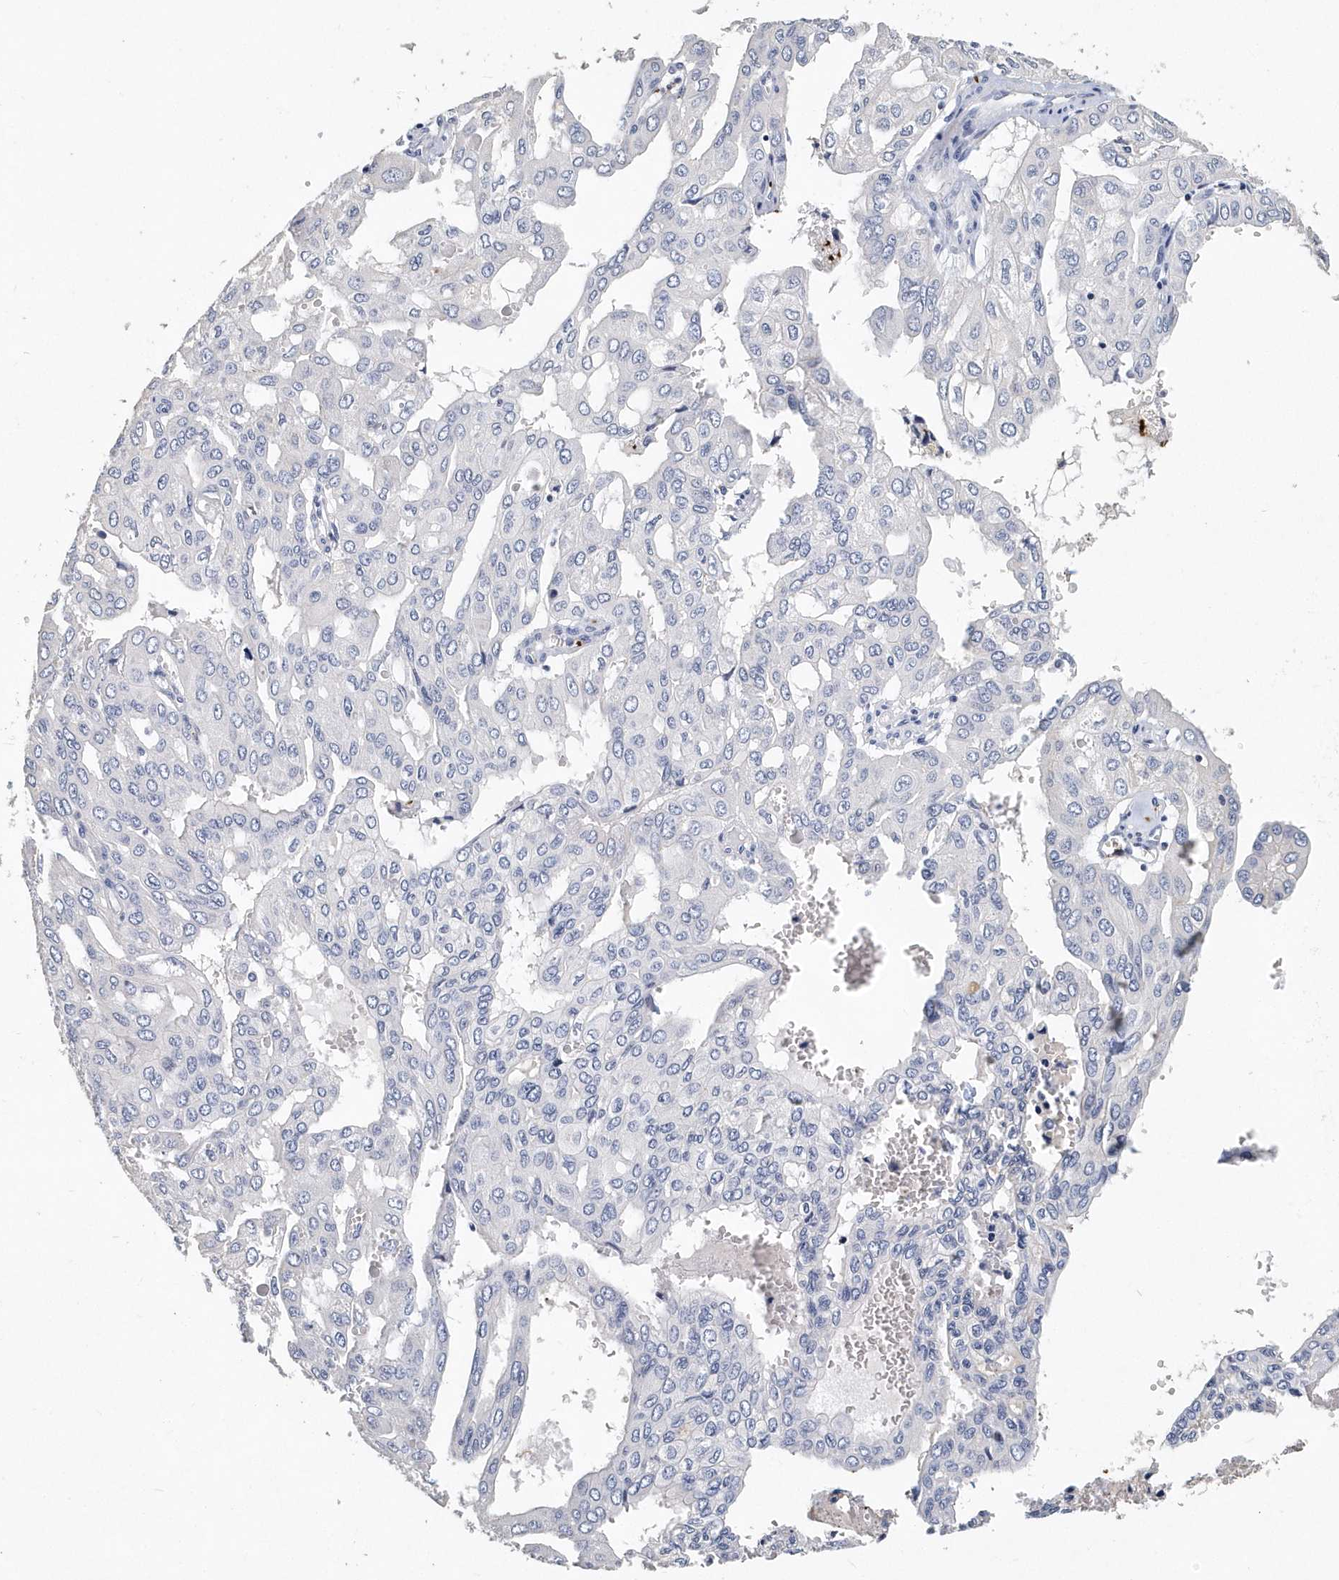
{"staining": {"intensity": "negative", "quantity": "none", "location": "none"}, "tissue": "pancreatic cancer", "cell_type": "Tumor cells", "image_type": "cancer", "snomed": [{"axis": "morphology", "description": "Adenocarcinoma, NOS"}, {"axis": "topography", "description": "Pancreas"}], "caption": "This is an immunohistochemistry photomicrograph of pancreatic adenocarcinoma. There is no staining in tumor cells.", "gene": "ITGA2B", "patient": {"sex": "male", "age": 51}}